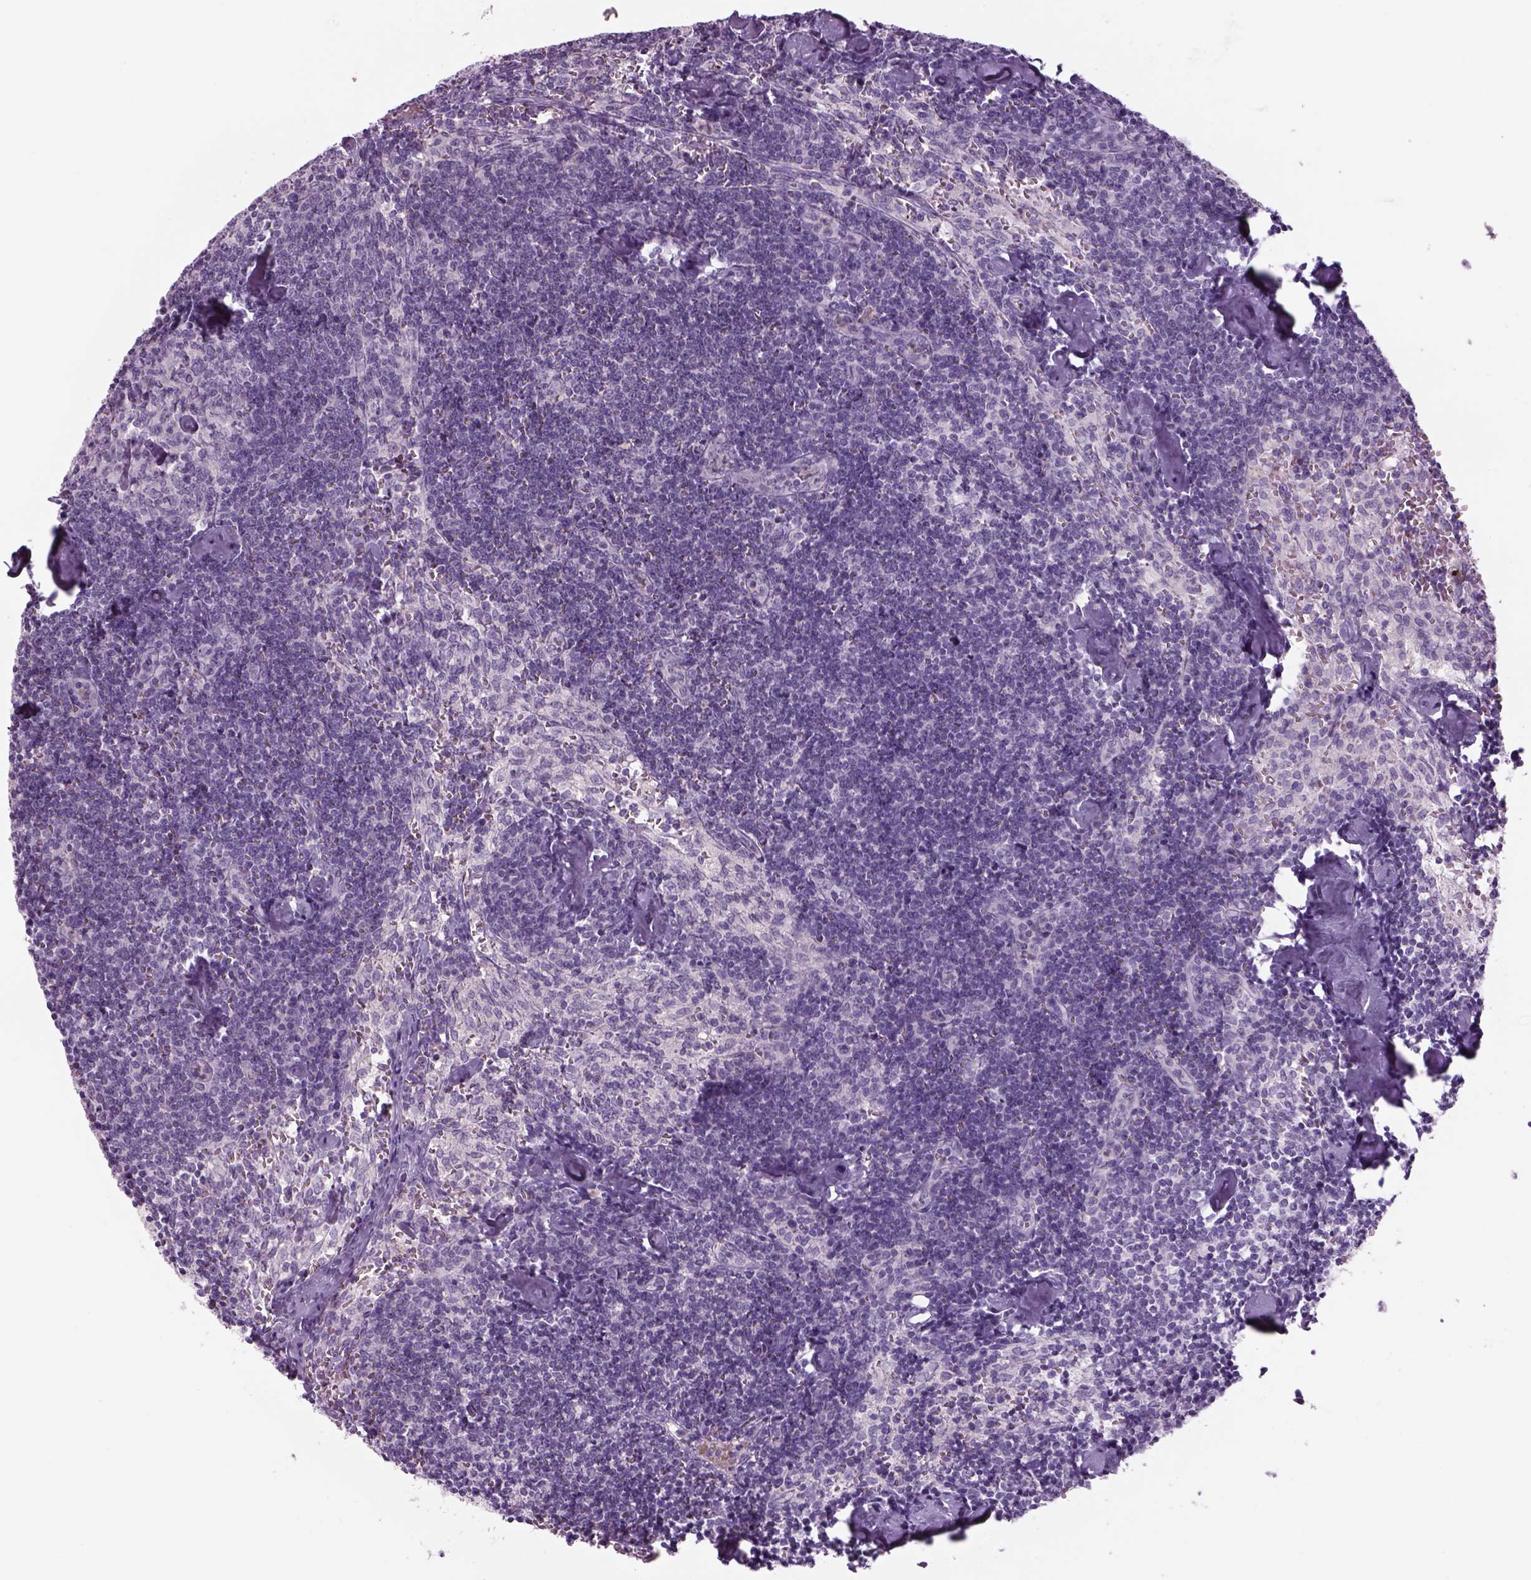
{"staining": {"intensity": "negative", "quantity": "none", "location": "none"}, "tissue": "lymph node", "cell_type": "Germinal center cells", "image_type": "normal", "snomed": [{"axis": "morphology", "description": "Normal tissue, NOS"}, {"axis": "topography", "description": "Lymph node"}], "caption": "Immunohistochemistry micrograph of unremarkable lymph node: lymph node stained with DAB reveals no significant protein expression in germinal center cells.", "gene": "MDH1B", "patient": {"sex": "female", "age": 50}}